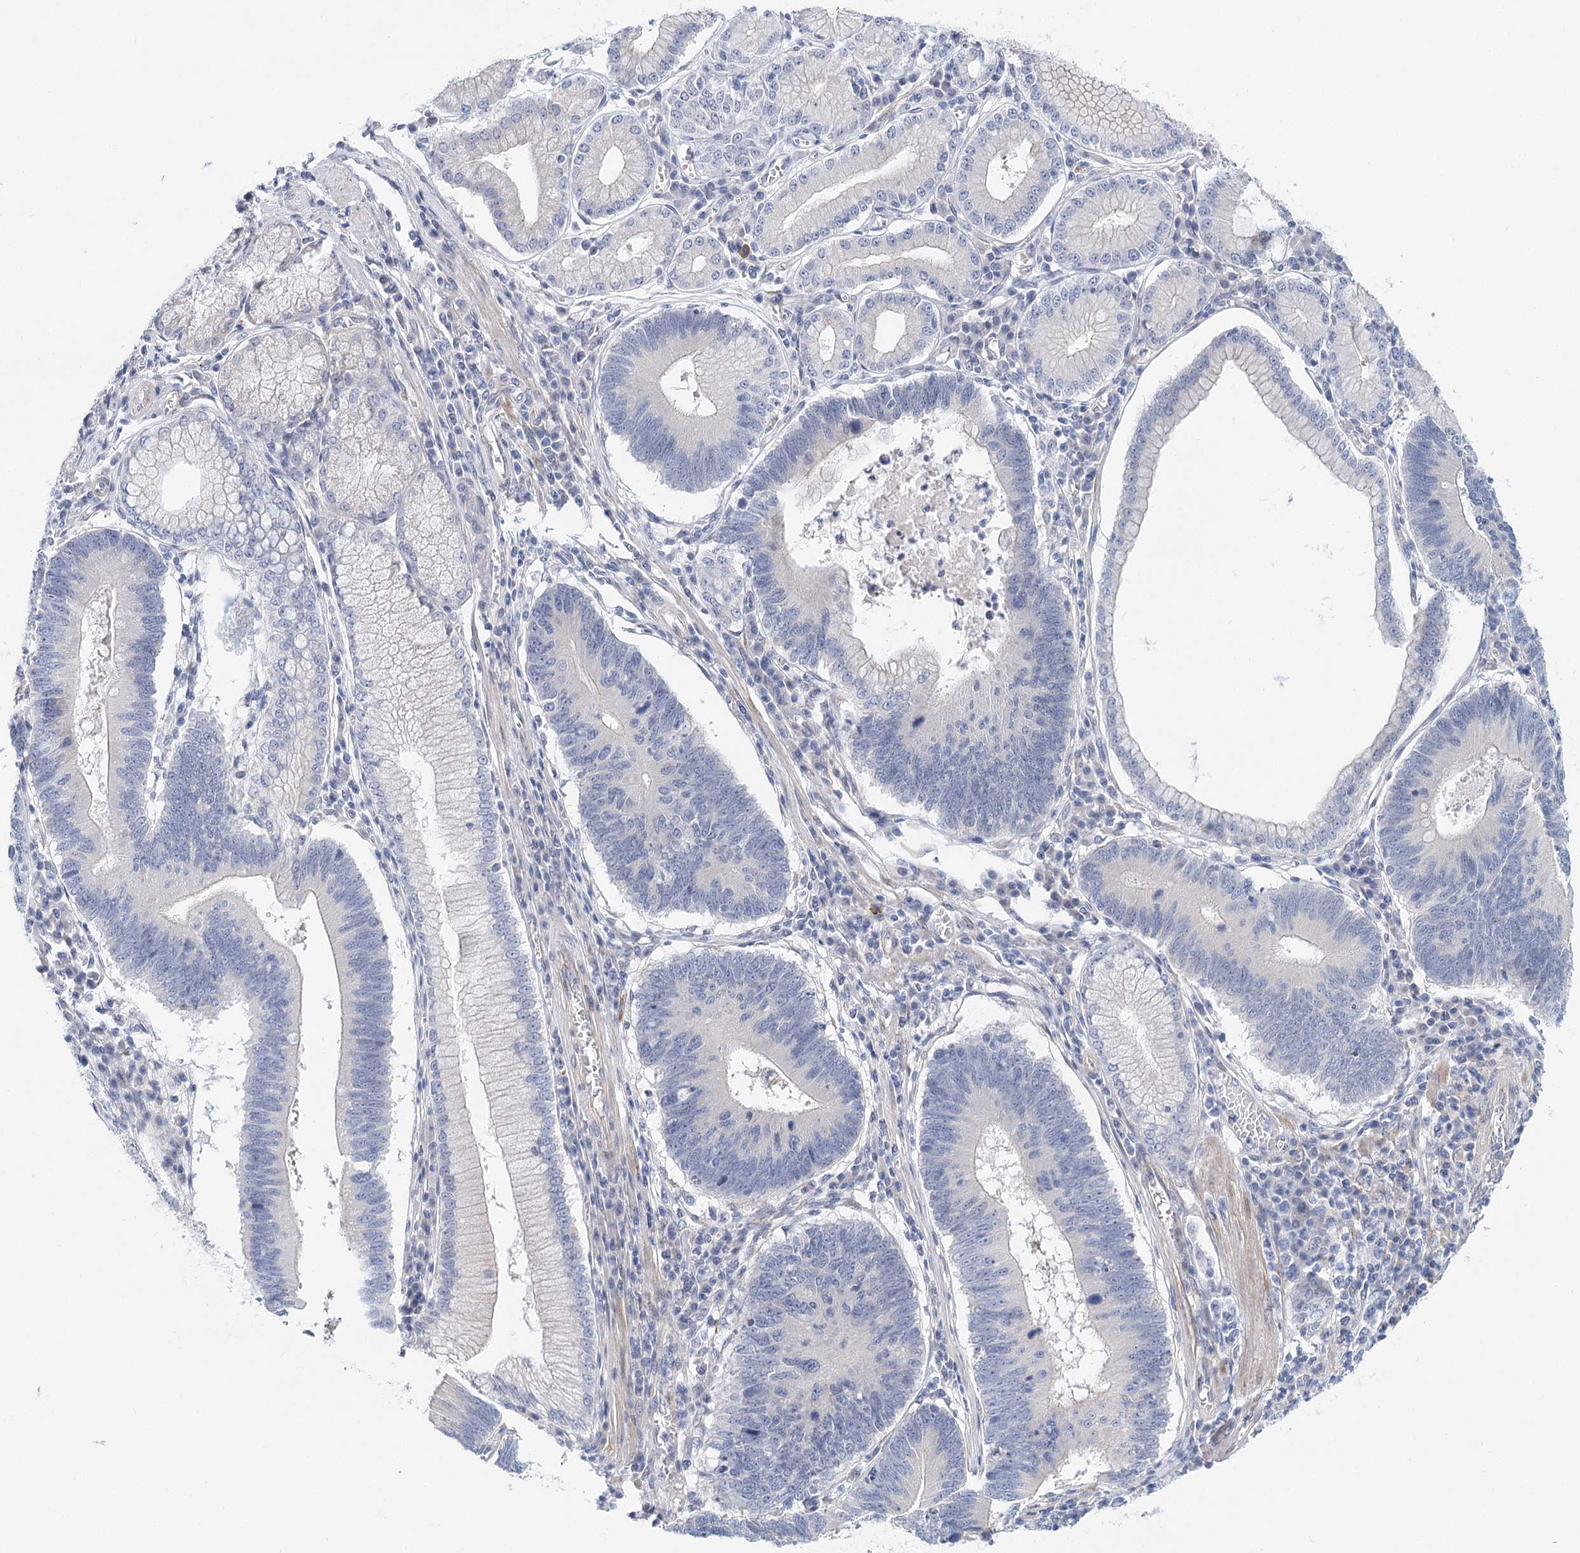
{"staining": {"intensity": "negative", "quantity": "none", "location": "none"}, "tissue": "stomach cancer", "cell_type": "Tumor cells", "image_type": "cancer", "snomed": [{"axis": "morphology", "description": "Adenocarcinoma, NOS"}, {"axis": "topography", "description": "Stomach"}], "caption": "IHC of stomach cancer (adenocarcinoma) exhibits no positivity in tumor cells. (DAB (3,3'-diaminobenzidine) IHC with hematoxylin counter stain).", "gene": "TEX12", "patient": {"sex": "male", "age": 59}}